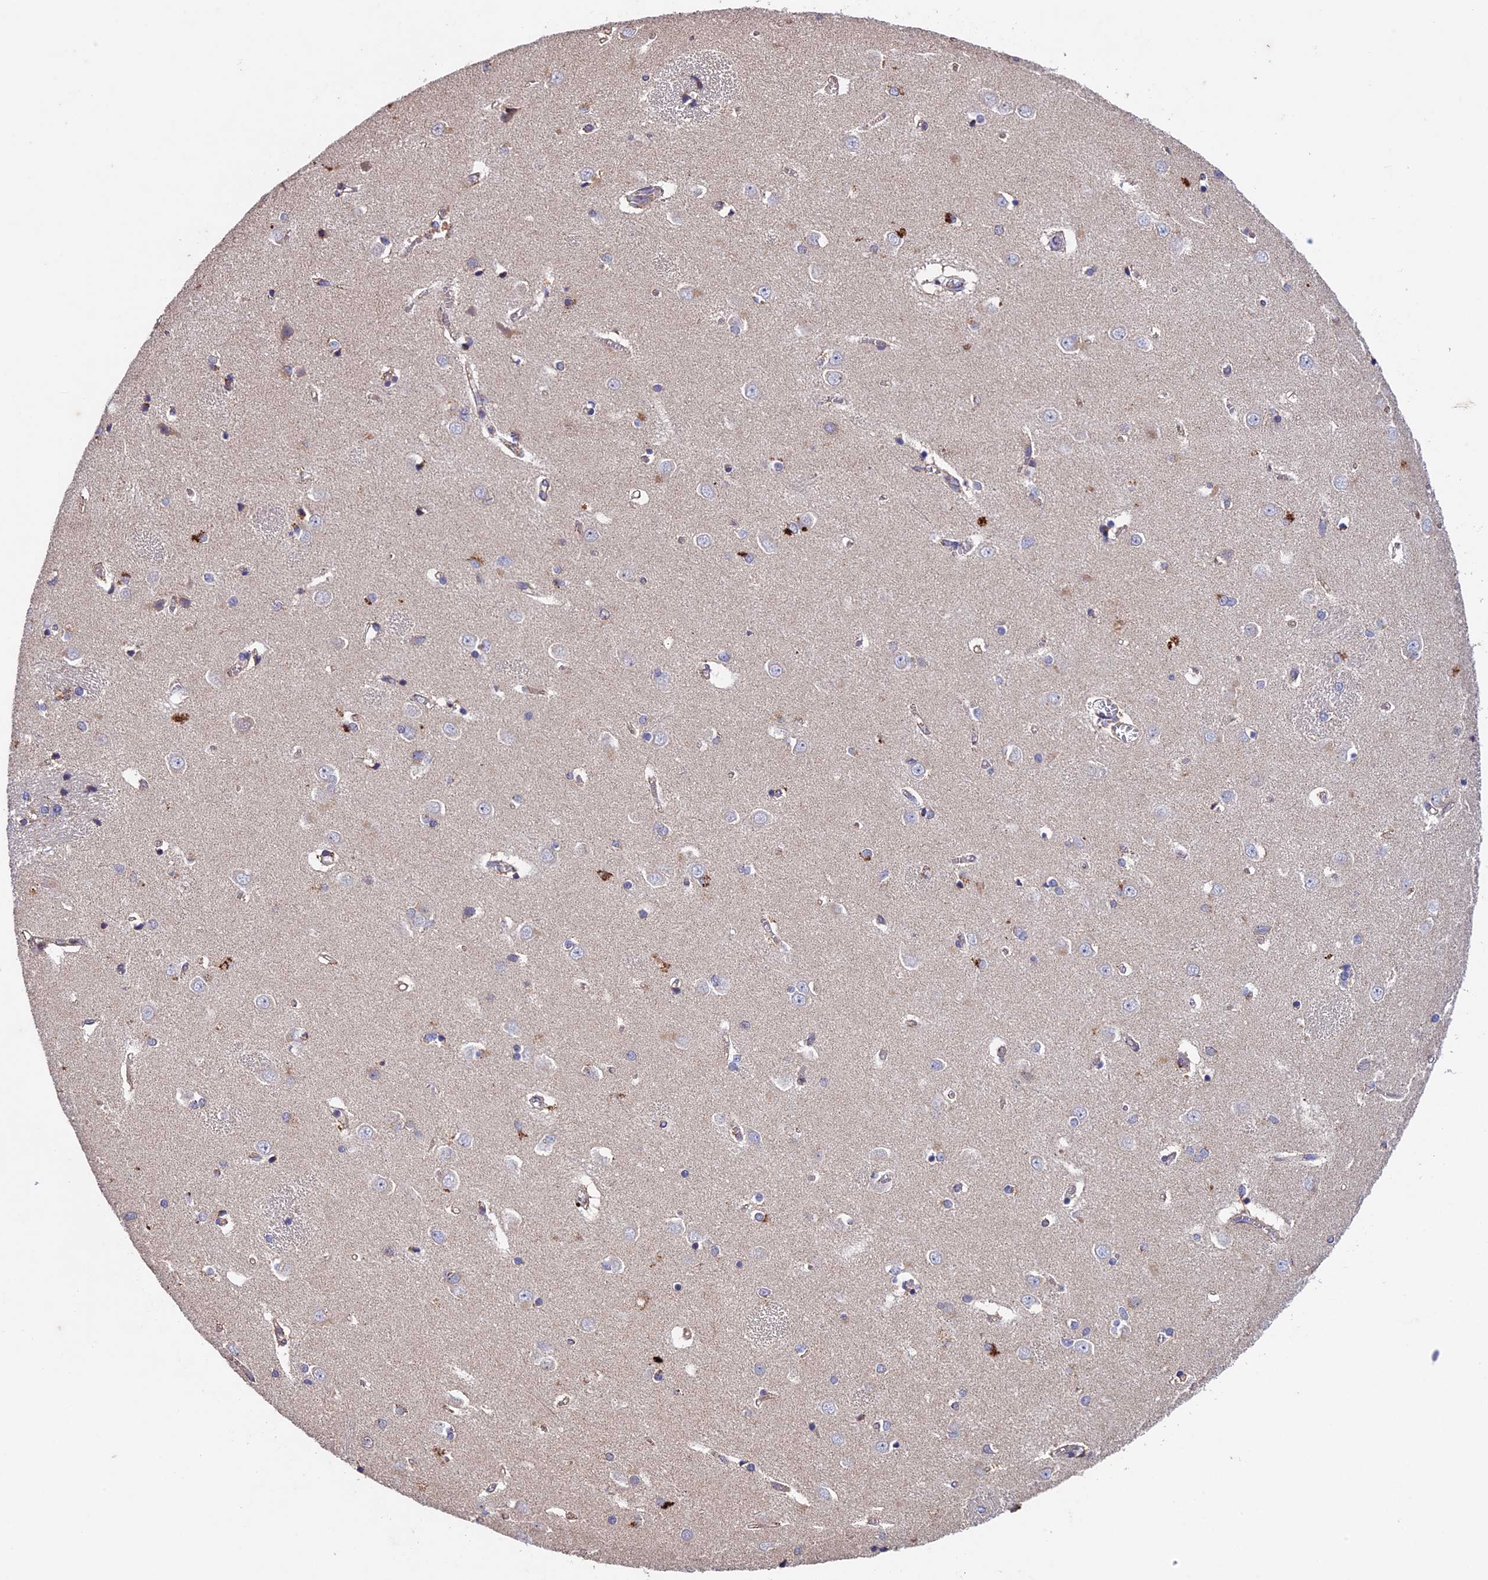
{"staining": {"intensity": "moderate", "quantity": "<25%", "location": "cytoplasmic/membranous"}, "tissue": "caudate", "cell_type": "Glial cells", "image_type": "normal", "snomed": [{"axis": "morphology", "description": "Normal tissue, NOS"}, {"axis": "topography", "description": "Lateral ventricle wall"}], "caption": "IHC image of normal human caudate stained for a protein (brown), which demonstrates low levels of moderate cytoplasmic/membranous expression in about <25% of glial cells.", "gene": "RNF17", "patient": {"sex": "male", "age": 37}}